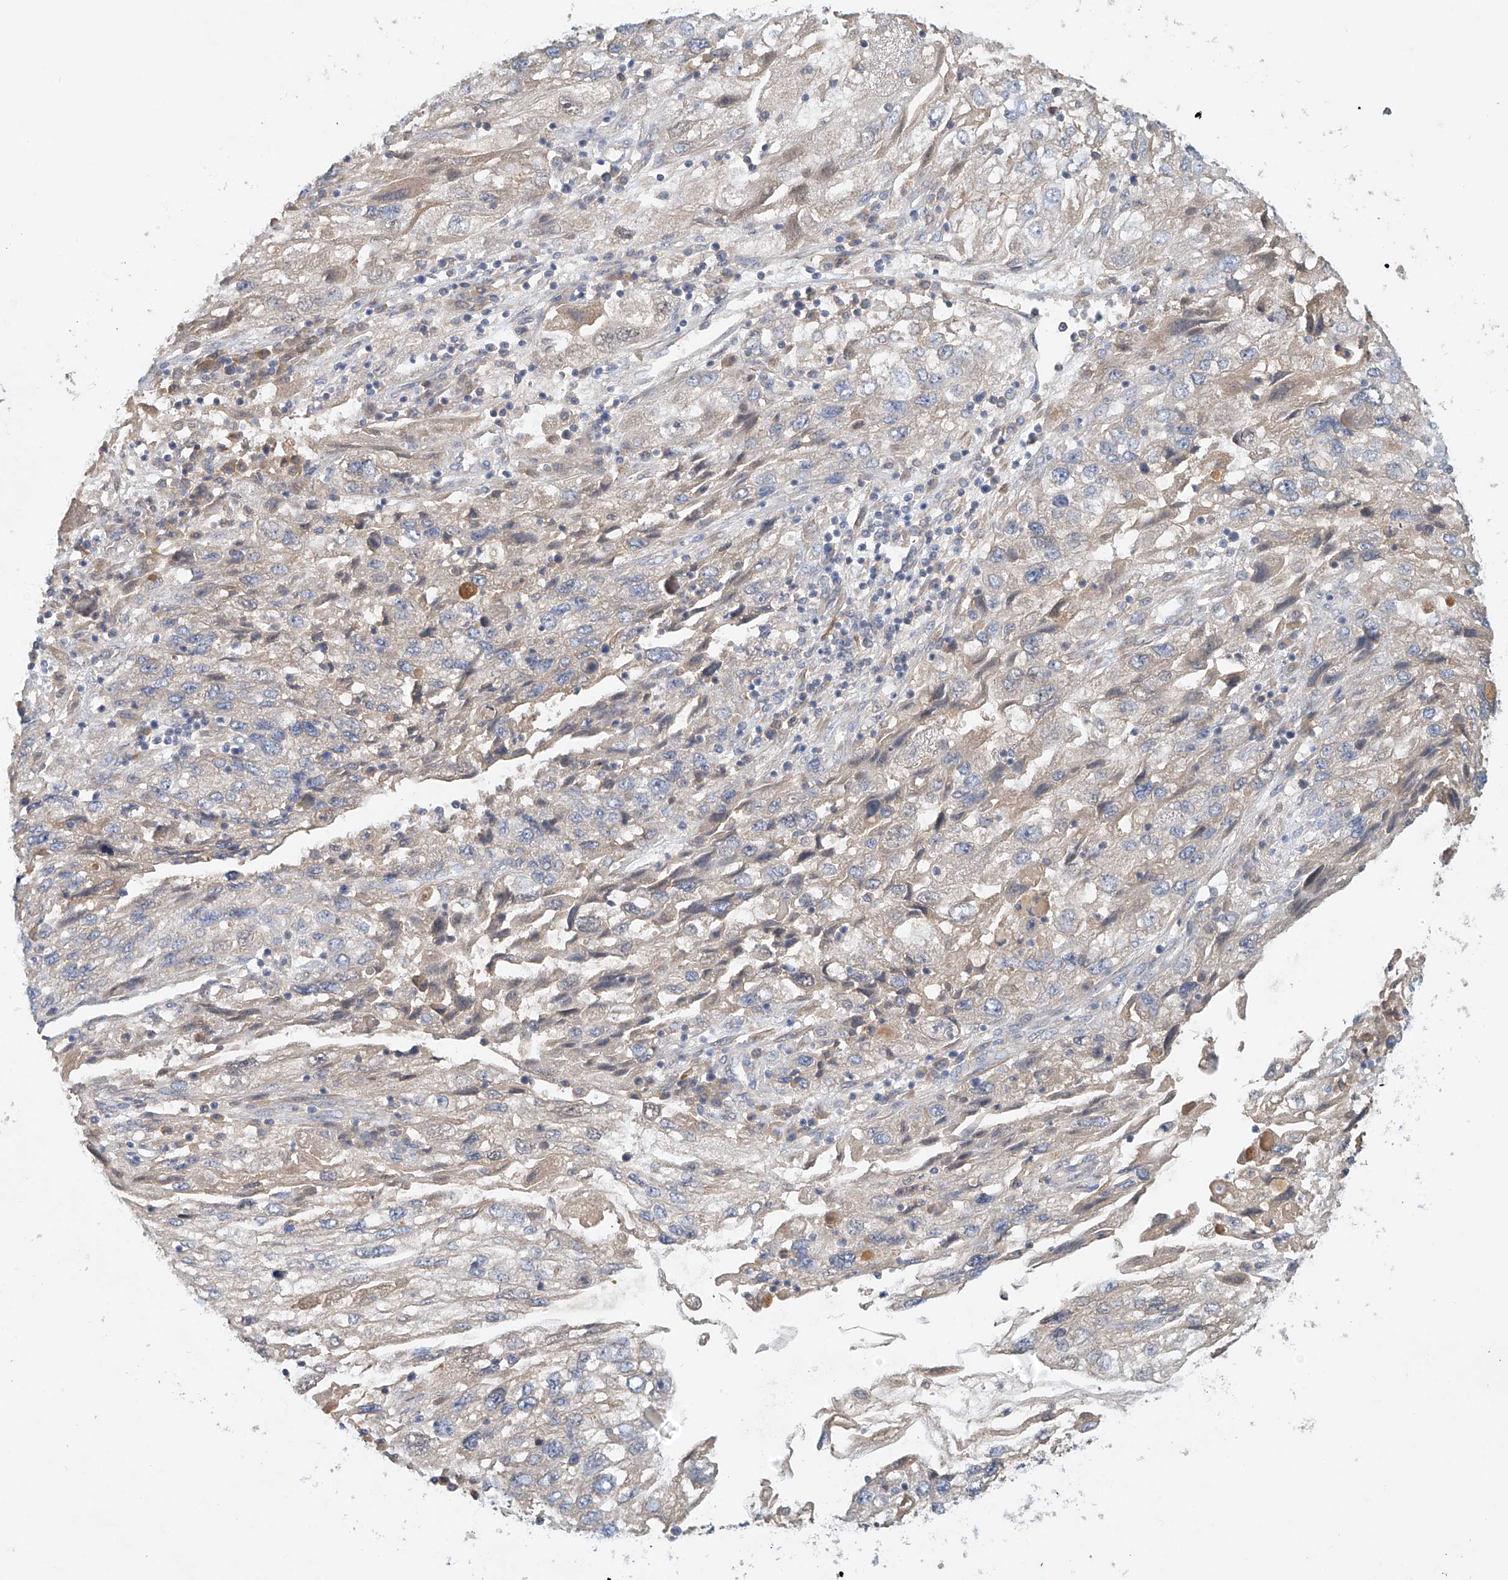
{"staining": {"intensity": "weak", "quantity": "<25%", "location": "cytoplasmic/membranous"}, "tissue": "endometrial cancer", "cell_type": "Tumor cells", "image_type": "cancer", "snomed": [{"axis": "morphology", "description": "Adenocarcinoma, NOS"}, {"axis": "topography", "description": "Endometrium"}], "caption": "Immunohistochemistry histopathology image of endometrial adenocarcinoma stained for a protein (brown), which shows no staining in tumor cells.", "gene": "LYRM9", "patient": {"sex": "female", "age": 49}}